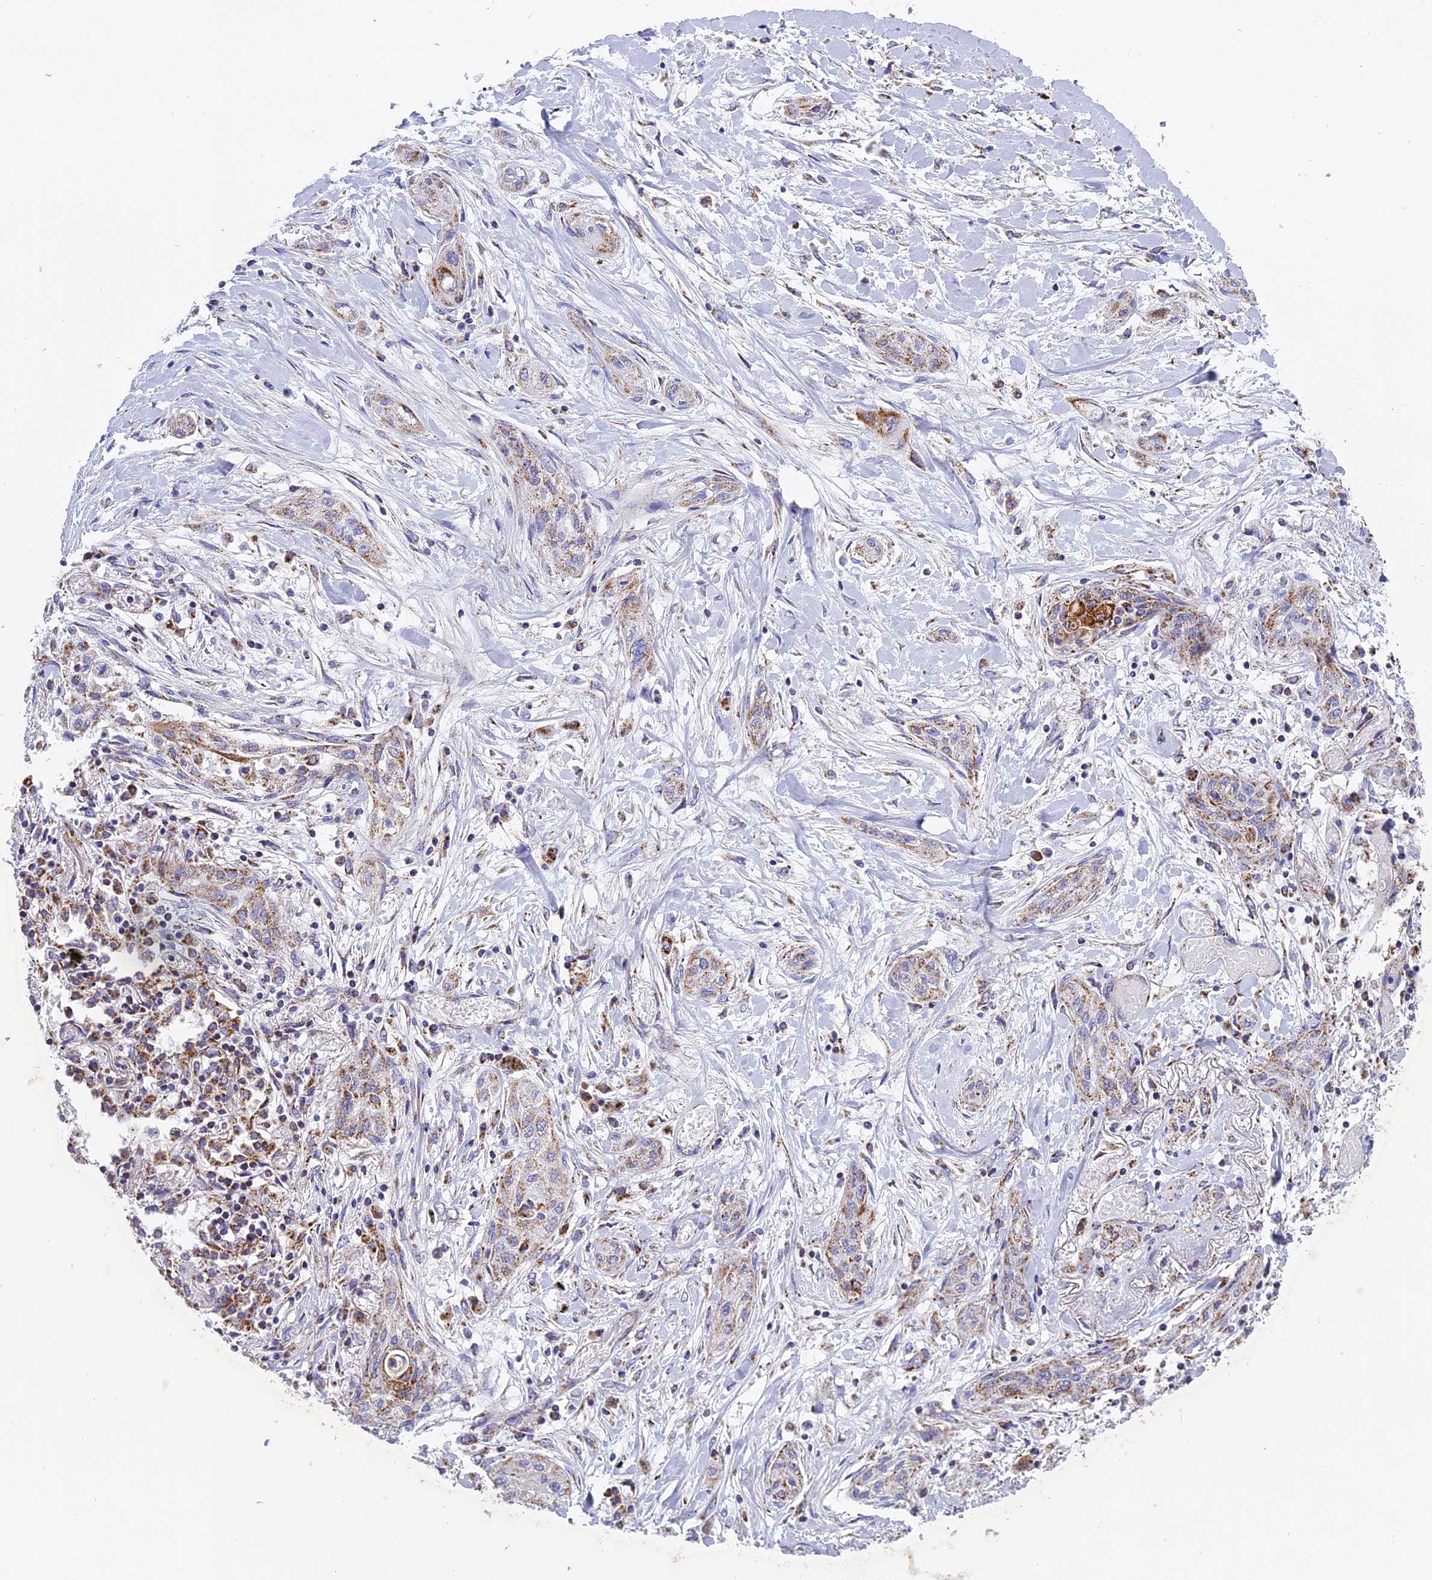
{"staining": {"intensity": "moderate", "quantity": "25%-75%", "location": "cytoplasmic/membranous"}, "tissue": "lung cancer", "cell_type": "Tumor cells", "image_type": "cancer", "snomed": [{"axis": "morphology", "description": "Squamous cell carcinoma, NOS"}, {"axis": "topography", "description": "Lung"}], "caption": "Lung cancer stained with IHC shows moderate cytoplasmic/membranous positivity in approximately 25%-75% of tumor cells.", "gene": "MRPS34", "patient": {"sex": "female", "age": 47}}